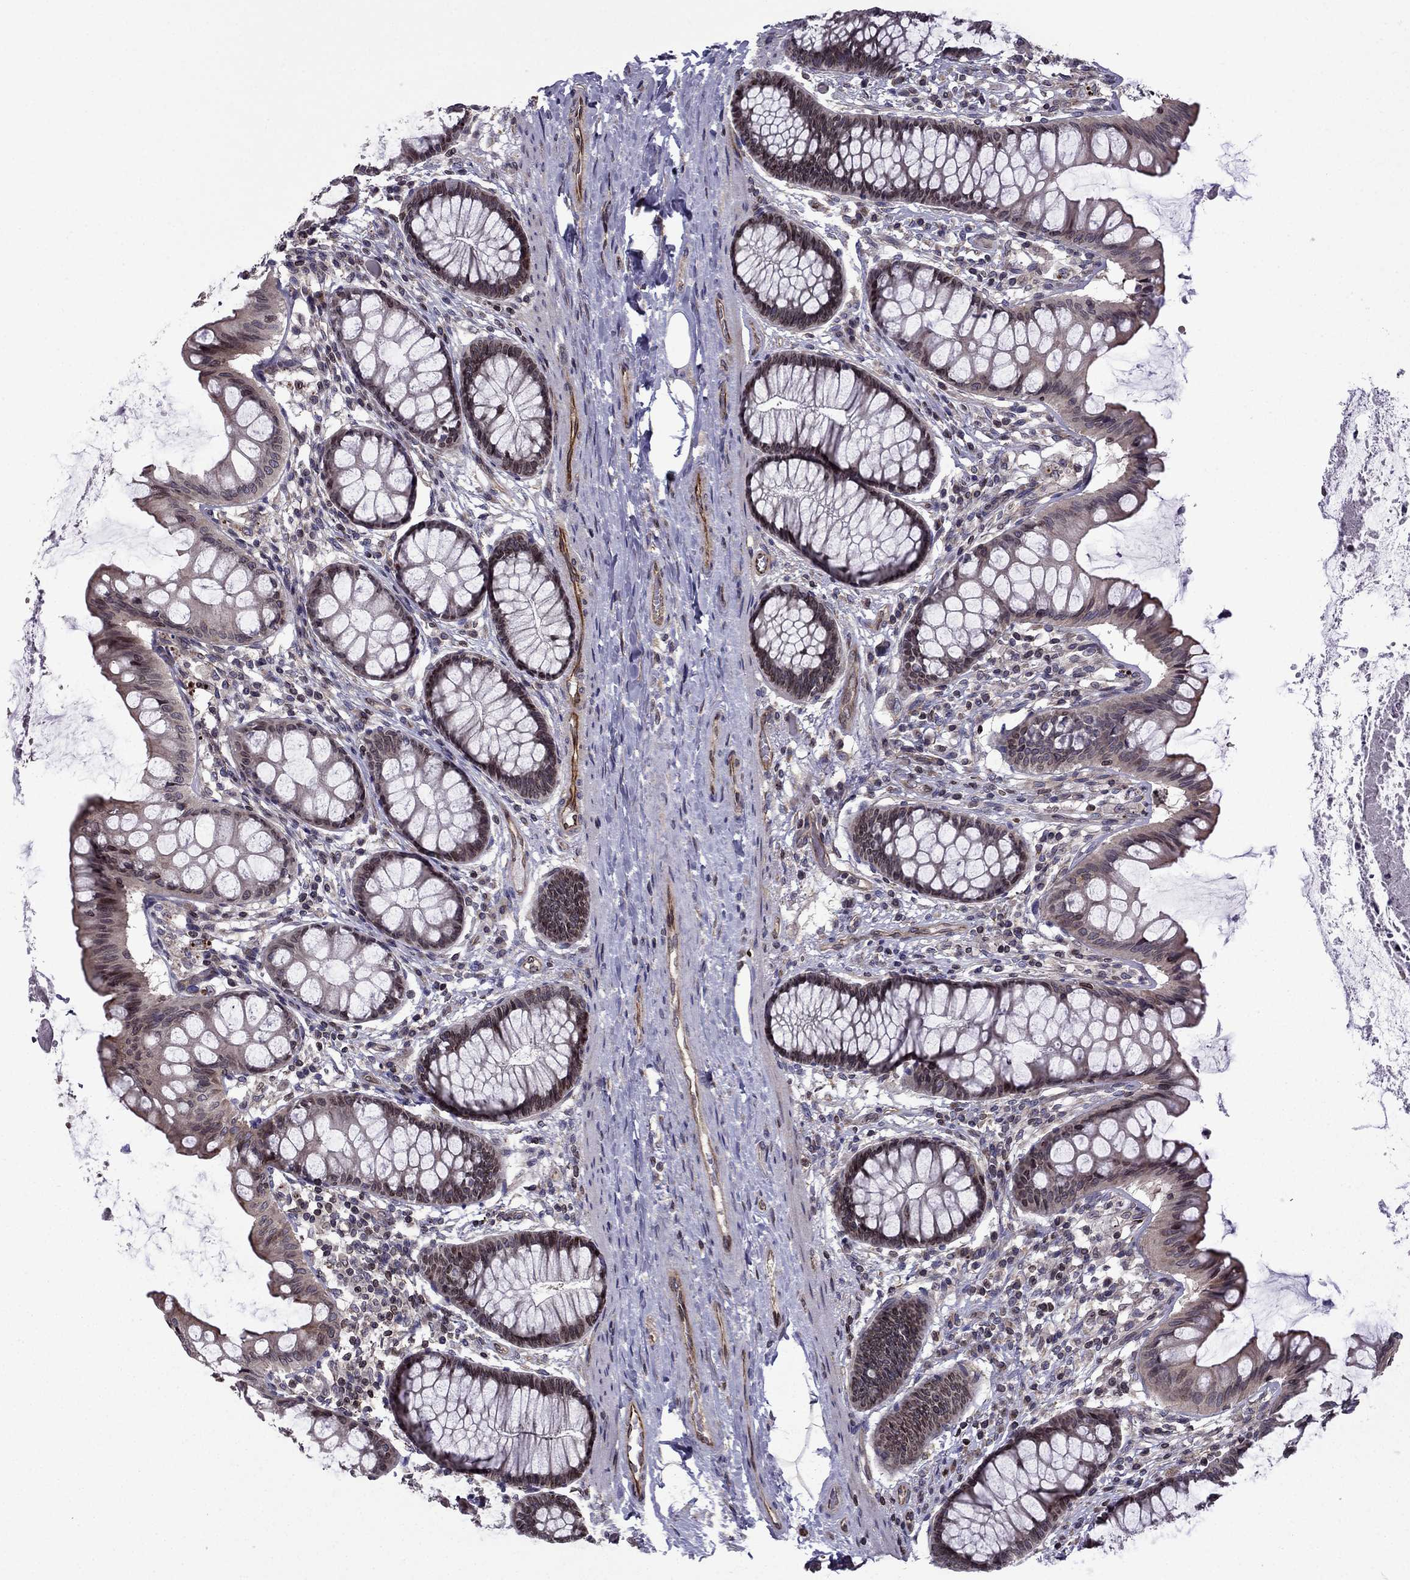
{"staining": {"intensity": "moderate", "quantity": ">75%", "location": "cytoplasmic/membranous"}, "tissue": "colon", "cell_type": "Endothelial cells", "image_type": "normal", "snomed": [{"axis": "morphology", "description": "Normal tissue, NOS"}, {"axis": "topography", "description": "Colon"}], "caption": "This is an image of immunohistochemistry (IHC) staining of unremarkable colon, which shows moderate positivity in the cytoplasmic/membranous of endothelial cells.", "gene": "CDC42BPA", "patient": {"sex": "female", "age": 65}}